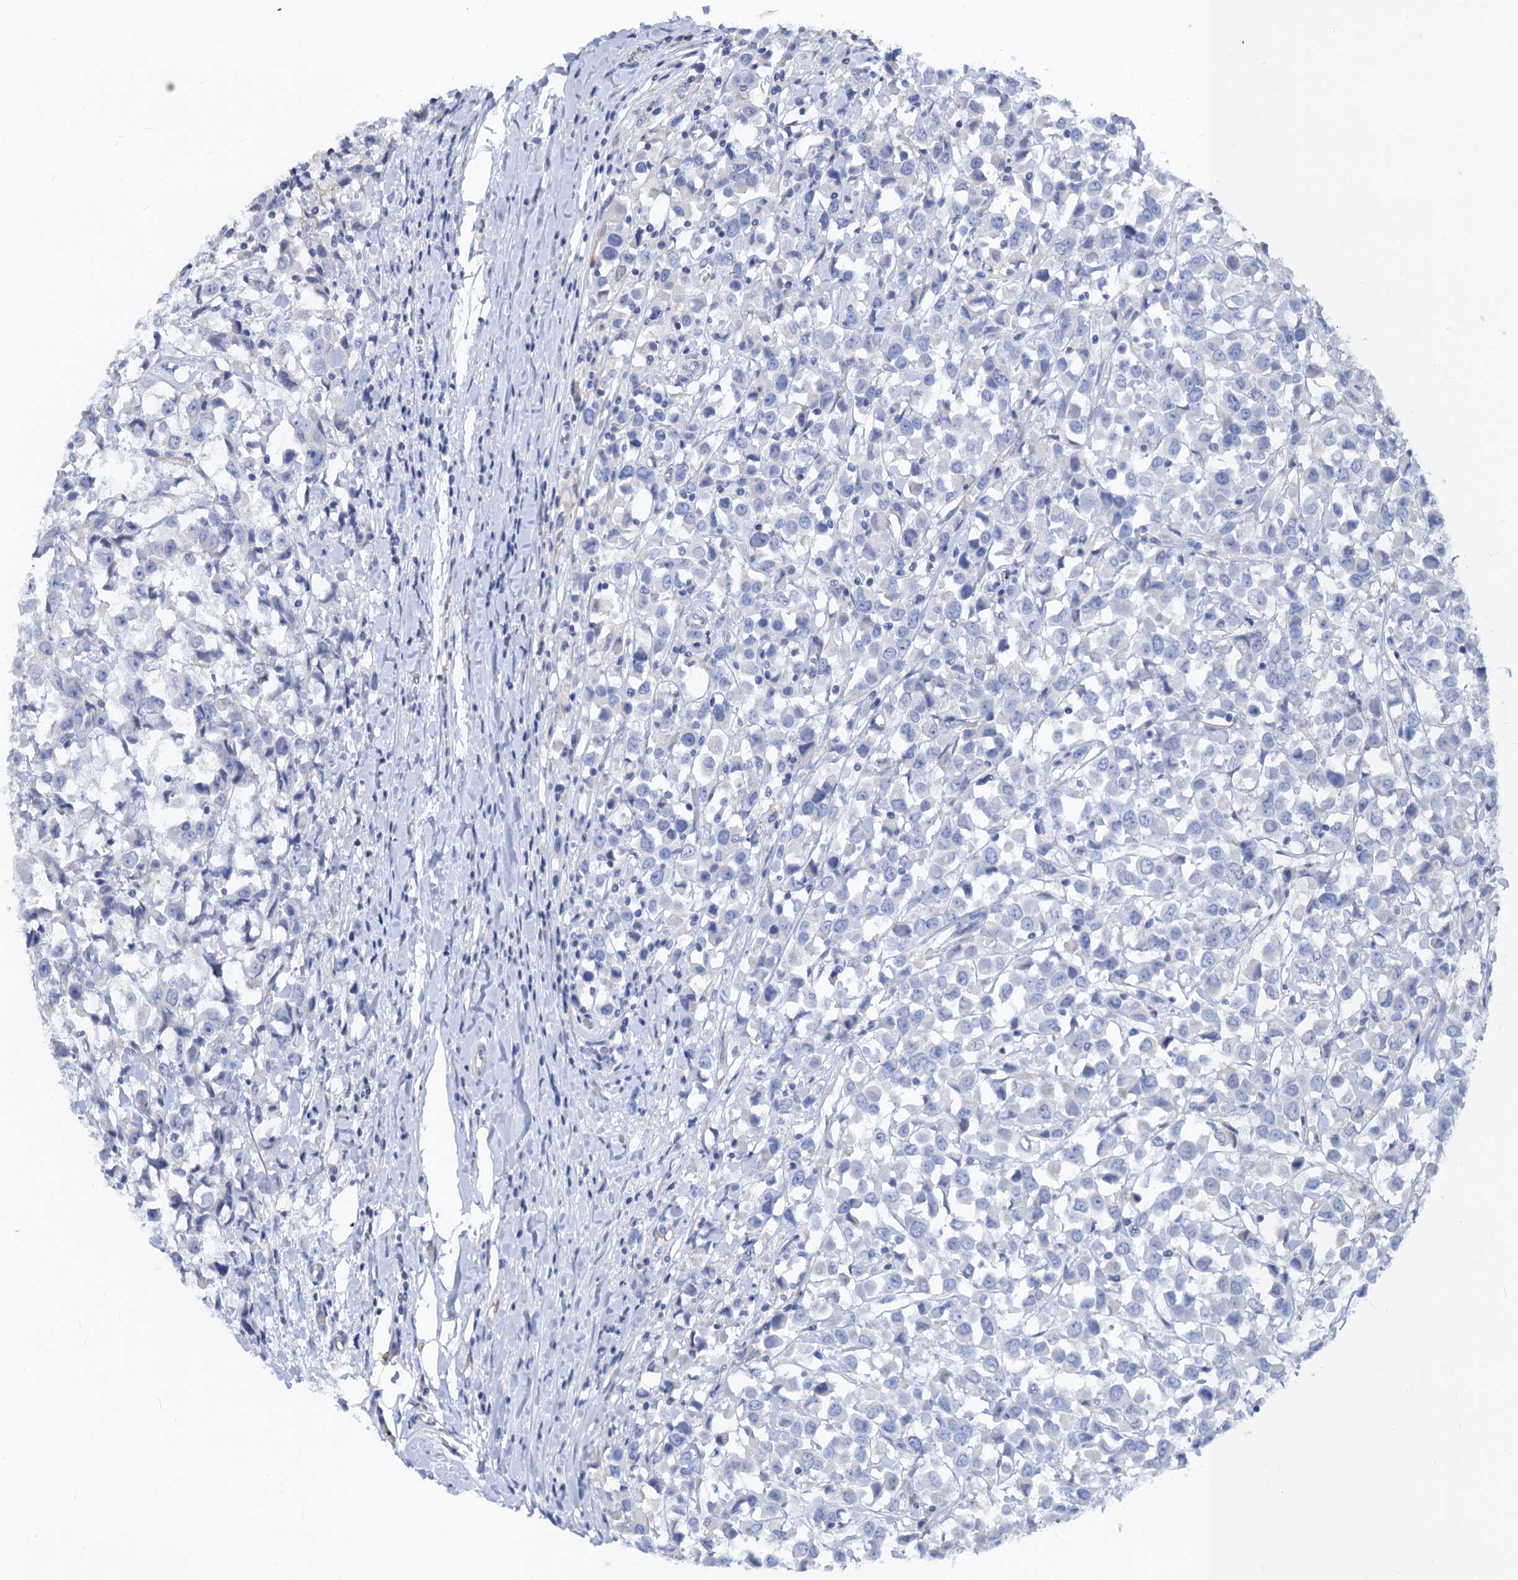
{"staining": {"intensity": "negative", "quantity": "none", "location": "none"}, "tissue": "breast cancer", "cell_type": "Tumor cells", "image_type": "cancer", "snomed": [{"axis": "morphology", "description": "Duct carcinoma"}, {"axis": "topography", "description": "Breast"}], "caption": "The immunohistochemistry image has no significant positivity in tumor cells of intraductal carcinoma (breast) tissue.", "gene": "RBP3", "patient": {"sex": "female", "age": 61}}